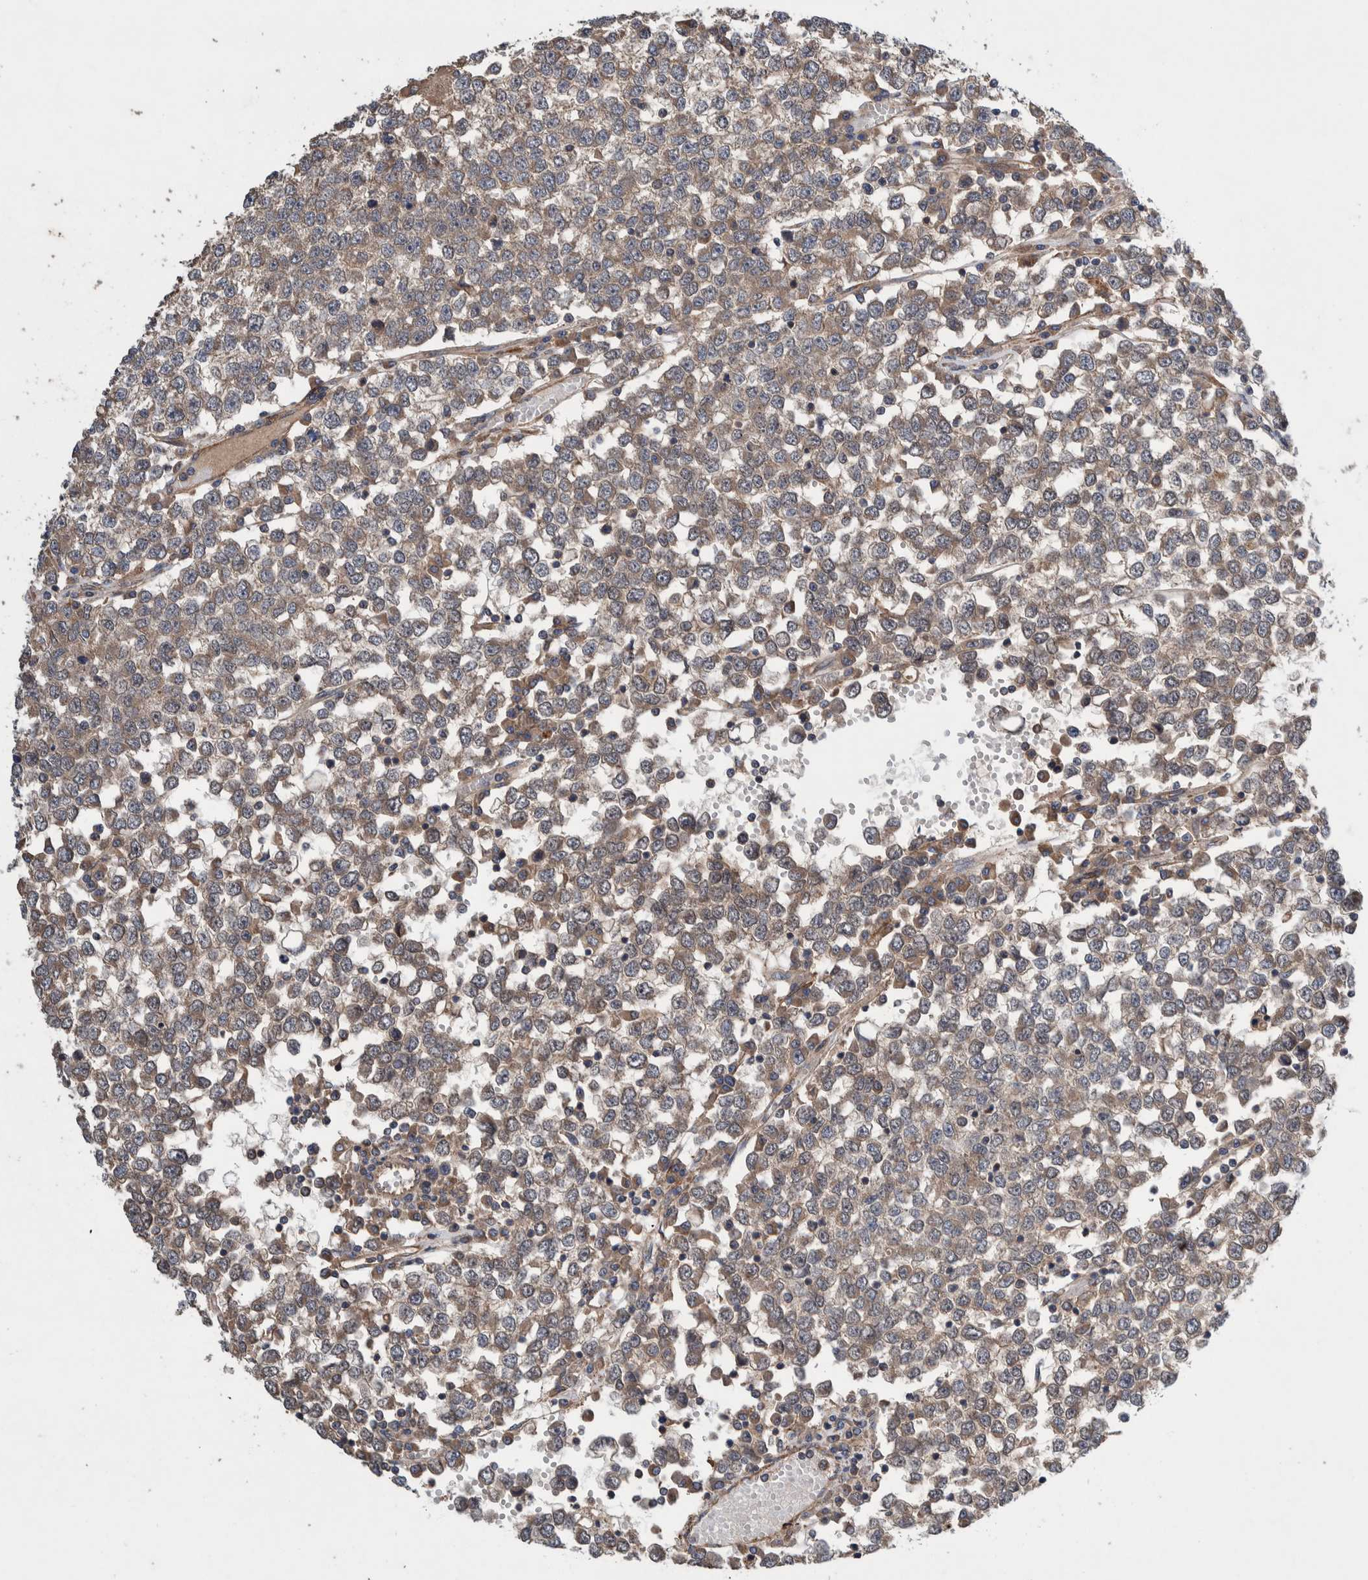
{"staining": {"intensity": "weak", "quantity": ">75%", "location": "cytoplasmic/membranous"}, "tissue": "testis cancer", "cell_type": "Tumor cells", "image_type": "cancer", "snomed": [{"axis": "morphology", "description": "Seminoma, NOS"}, {"axis": "topography", "description": "Testis"}], "caption": "Testis seminoma stained with a brown dye reveals weak cytoplasmic/membranous positive expression in approximately >75% of tumor cells.", "gene": "PIK3R6", "patient": {"sex": "male", "age": 65}}